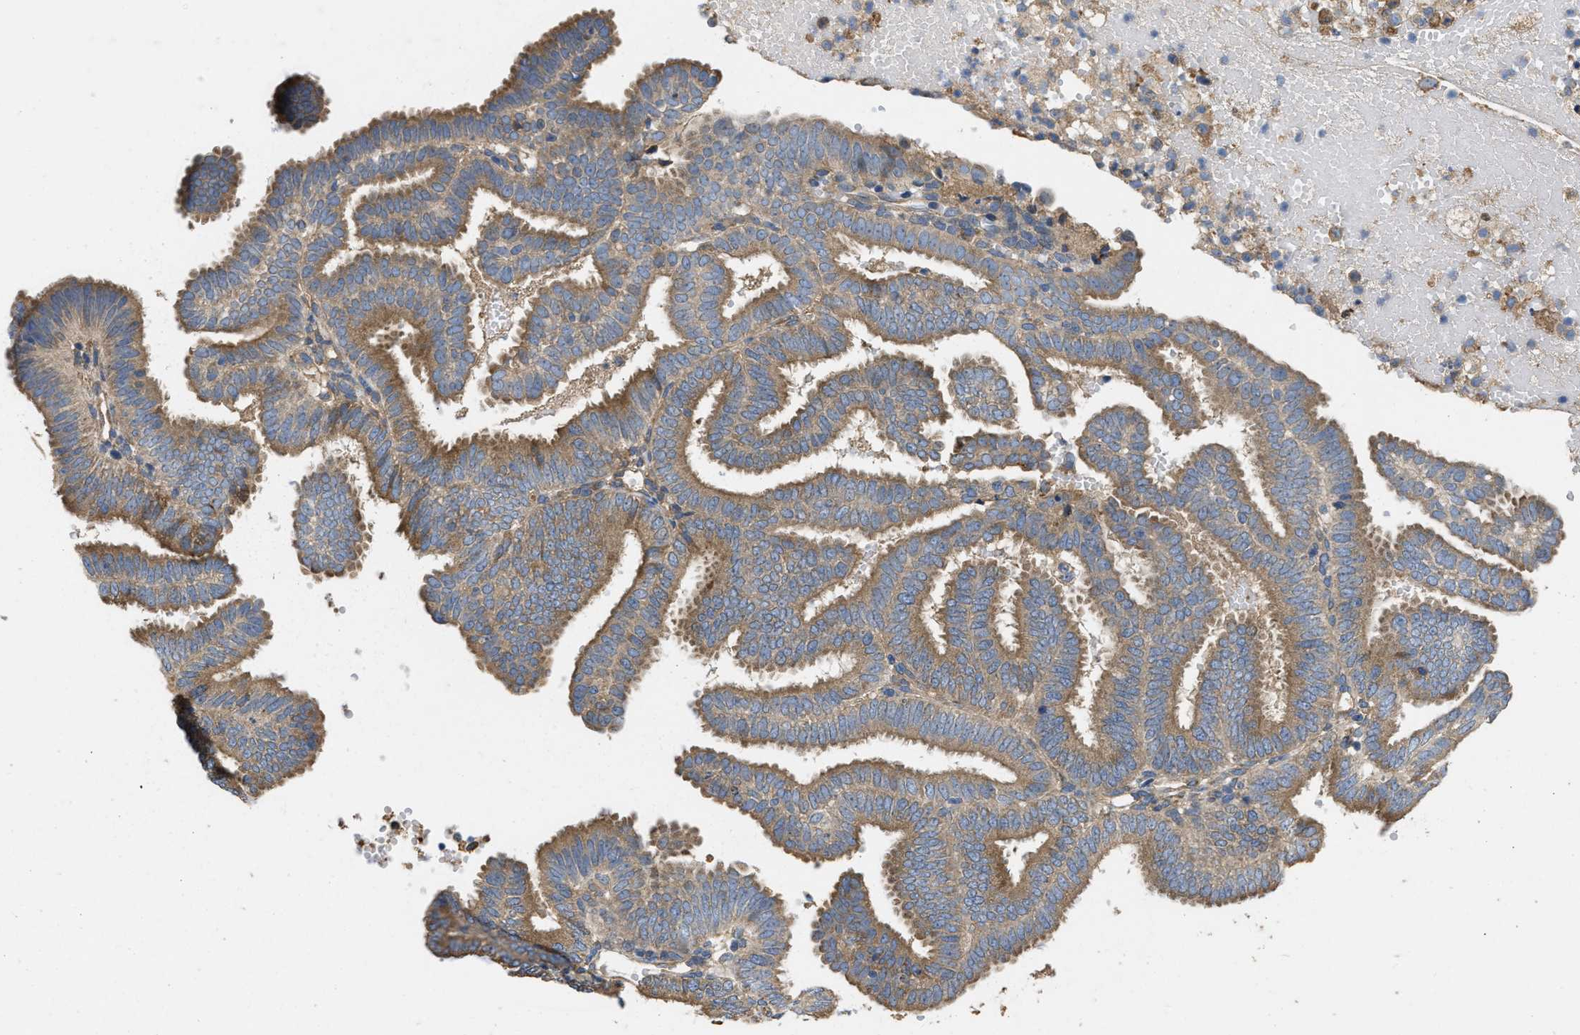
{"staining": {"intensity": "moderate", "quantity": ">75%", "location": "cytoplasmic/membranous"}, "tissue": "endometrial cancer", "cell_type": "Tumor cells", "image_type": "cancer", "snomed": [{"axis": "morphology", "description": "Adenocarcinoma, NOS"}, {"axis": "topography", "description": "Endometrium"}], "caption": "A photomicrograph of human endometrial cancer stained for a protein displays moderate cytoplasmic/membranous brown staining in tumor cells.", "gene": "TMEM131", "patient": {"sex": "female", "age": 58}}